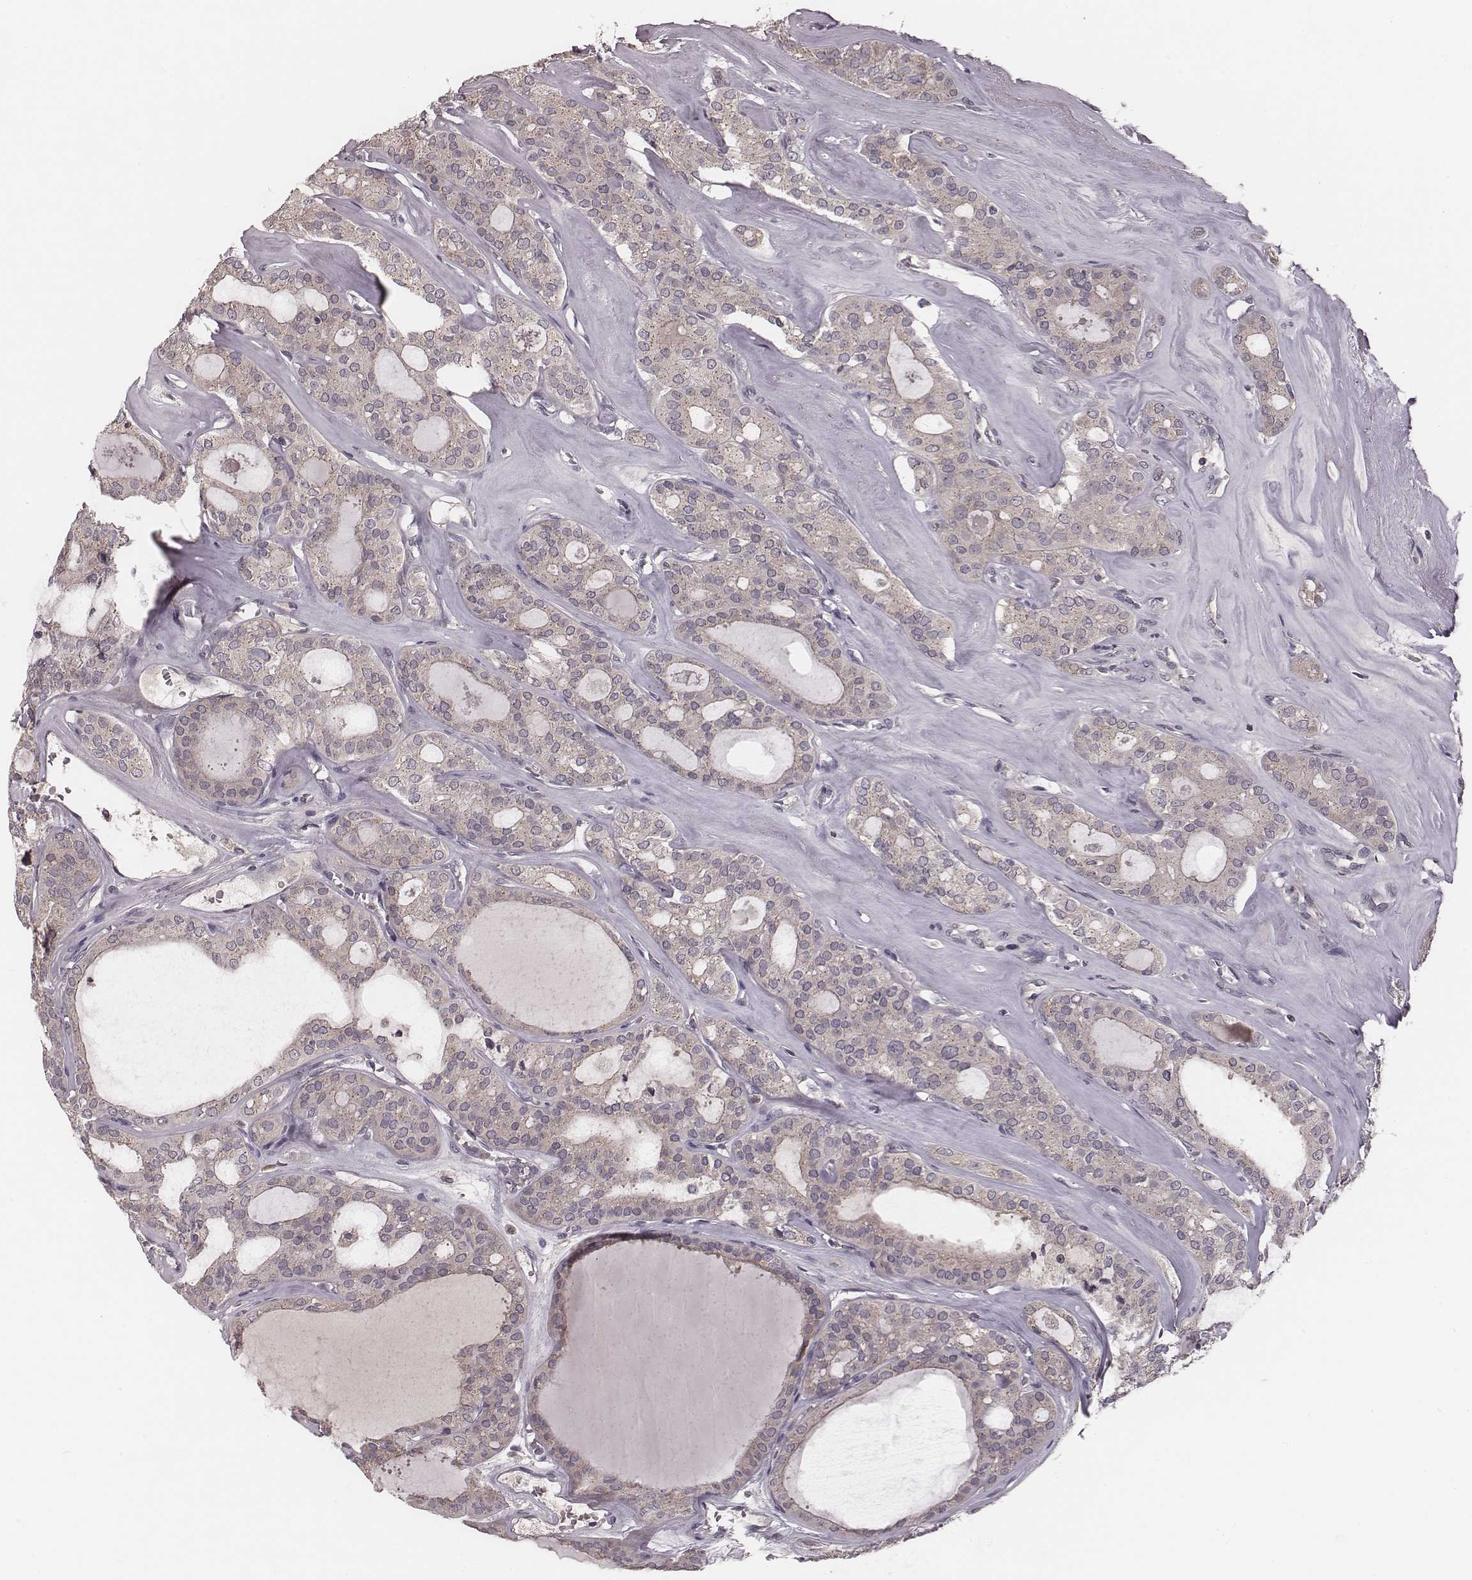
{"staining": {"intensity": "negative", "quantity": "none", "location": "none"}, "tissue": "thyroid cancer", "cell_type": "Tumor cells", "image_type": "cancer", "snomed": [{"axis": "morphology", "description": "Follicular adenoma carcinoma, NOS"}, {"axis": "topography", "description": "Thyroid gland"}], "caption": "Tumor cells are negative for protein expression in human thyroid cancer (follicular adenoma carcinoma).", "gene": "P2RX5", "patient": {"sex": "male", "age": 75}}